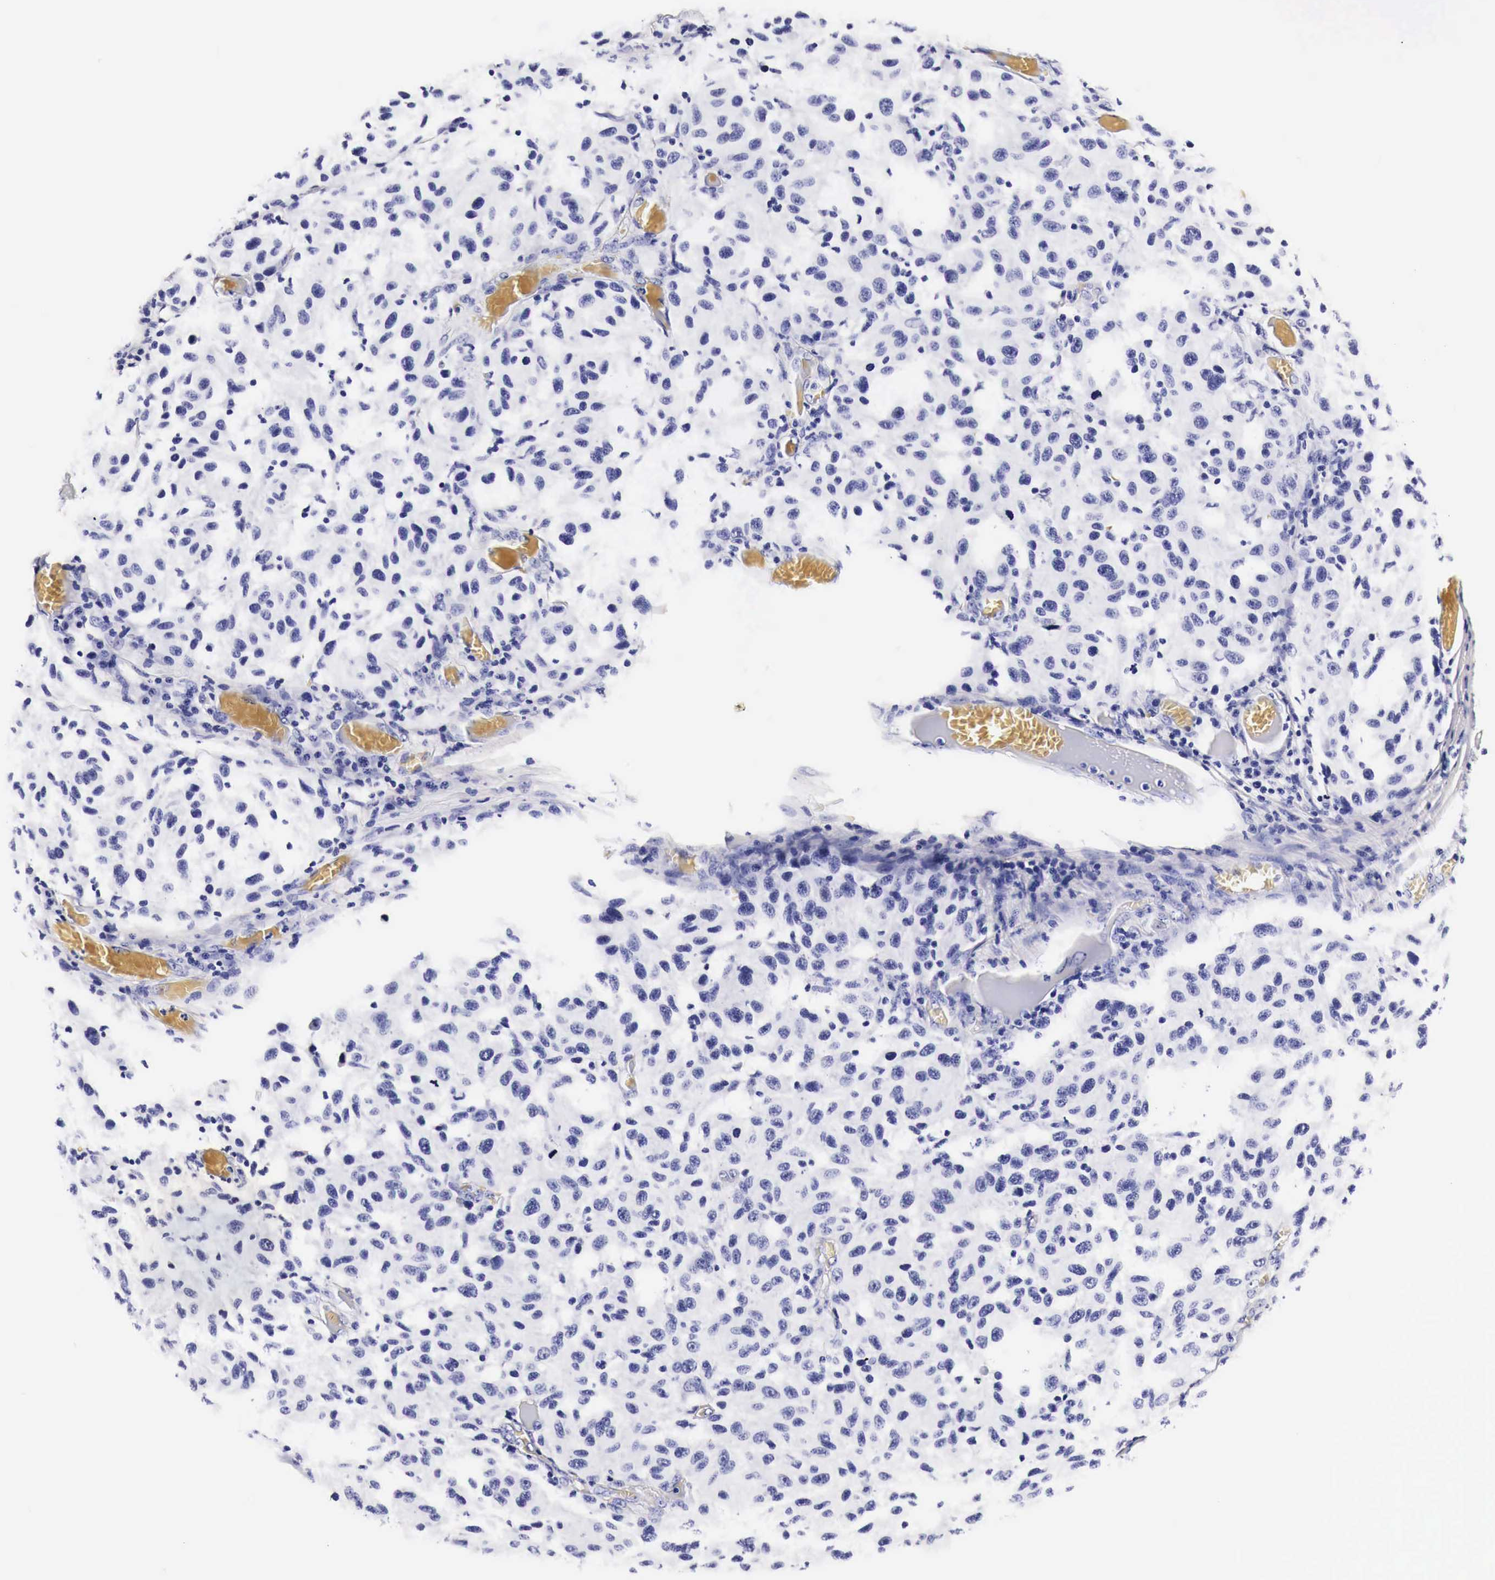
{"staining": {"intensity": "negative", "quantity": "none", "location": "none"}, "tissue": "melanoma", "cell_type": "Tumor cells", "image_type": "cancer", "snomed": [{"axis": "morphology", "description": "Malignant melanoma, NOS"}, {"axis": "topography", "description": "Skin"}], "caption": "Photomicrograph shows no protein staining in tumor cells of malignant melanoma tissue. (Stains: DAB immunohistochemistry (IHC) with hematoxylin counter stain, Microscopy: brightfield microscopy at high magnification).", "gene": "EGFR", "patient": {"sex": "female", "age": 77}}